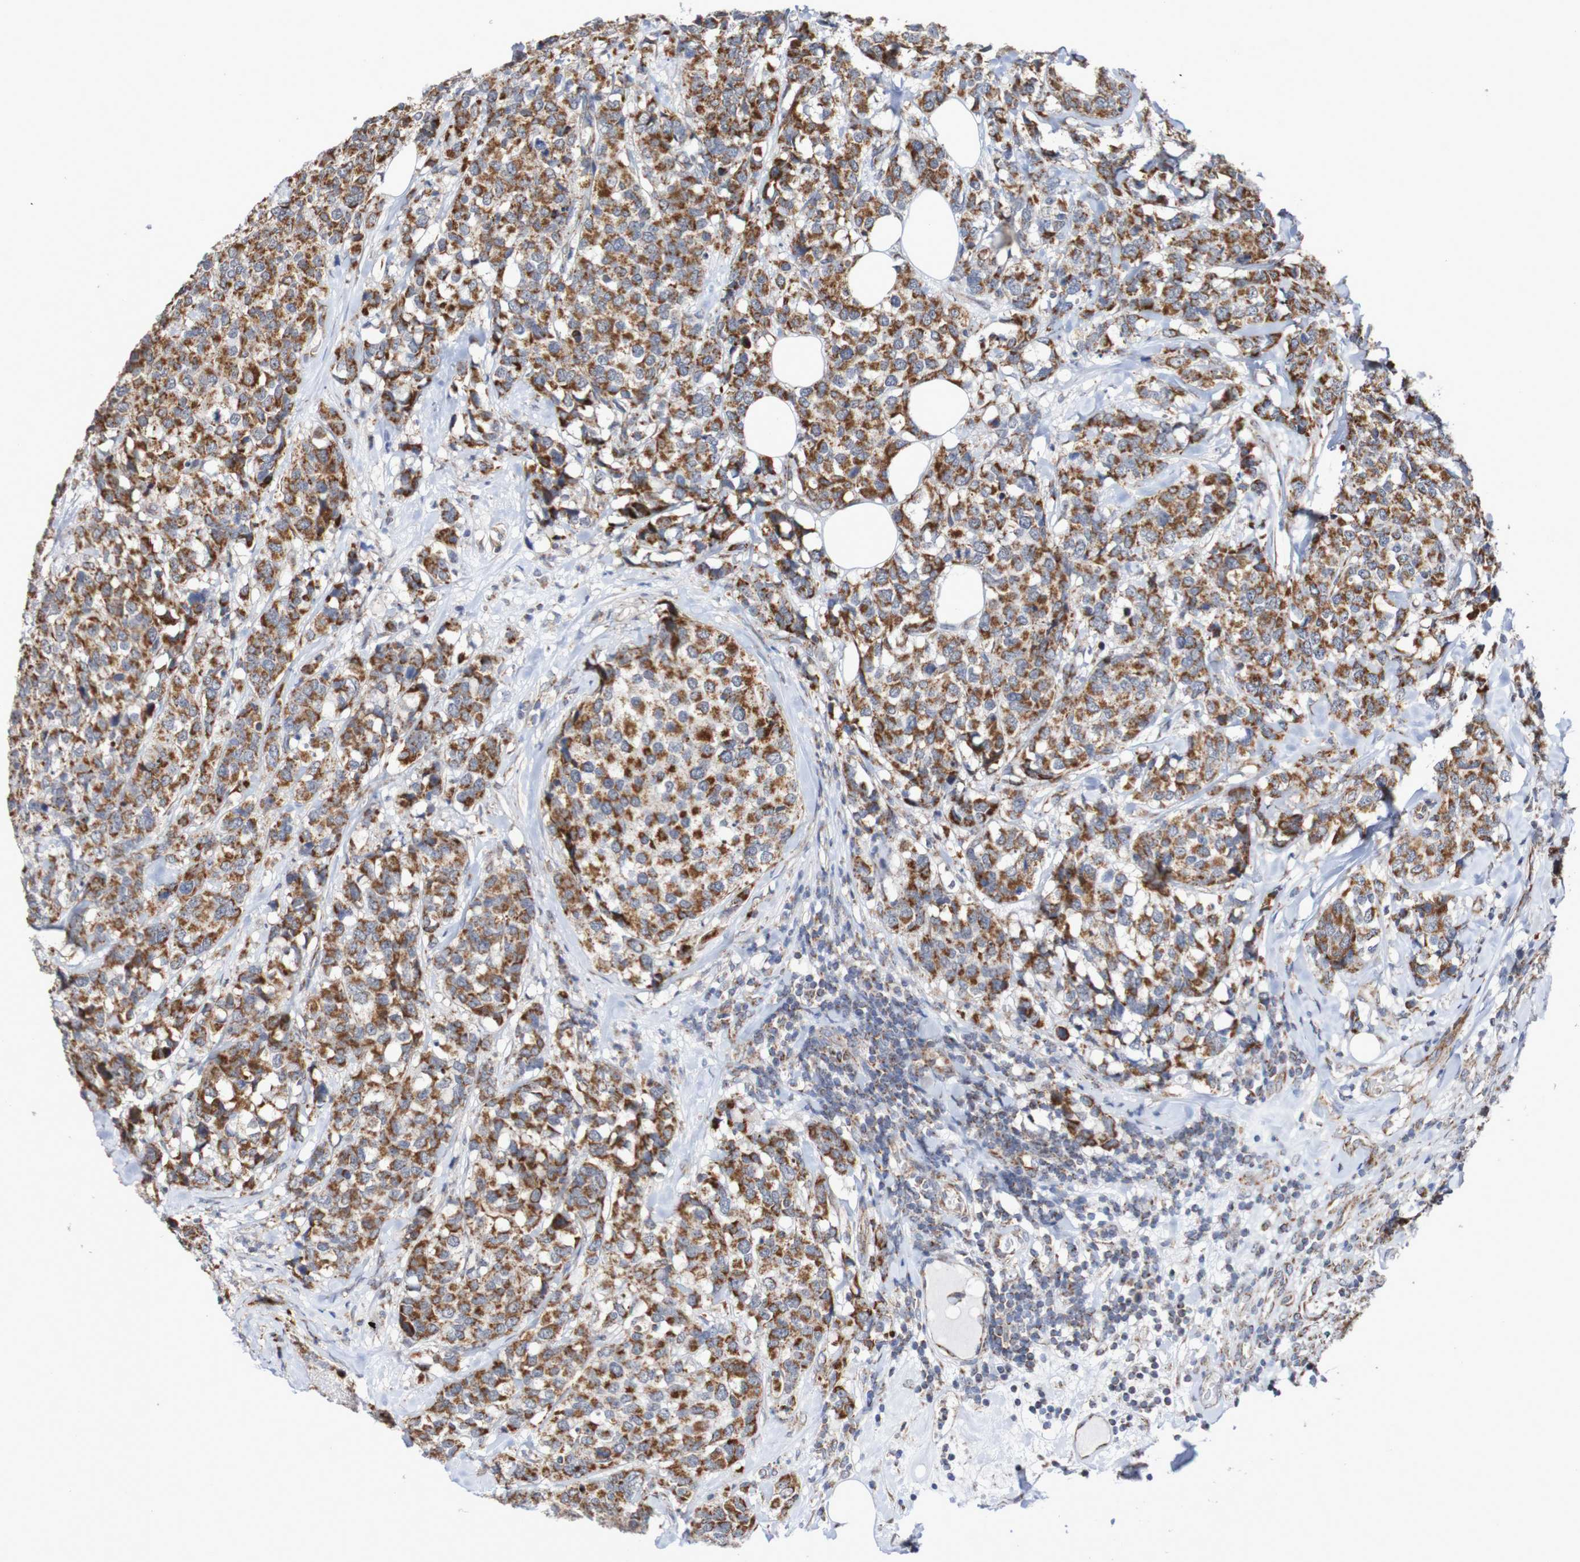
{"staining": {"intensity": "strong", "quantity": ">75%", "location": "cytoplasmic/membranous"}, "tissue": "breast cancer", "cell_type": "Tumor cells", "image_type": "cancer", "snomed": [{"axis": "morphology", "description": "Lobular carcinoma"}, {"axis": "topography", "description": "Breast"}], "caption": "Immunohistochemical staining of human breast cancer shows high levels of strong cytoplasmic/membranous expression in about >75% of tumor cells.", "gene": "DVL1", "patient": {"sex": "female", "age": 59}}